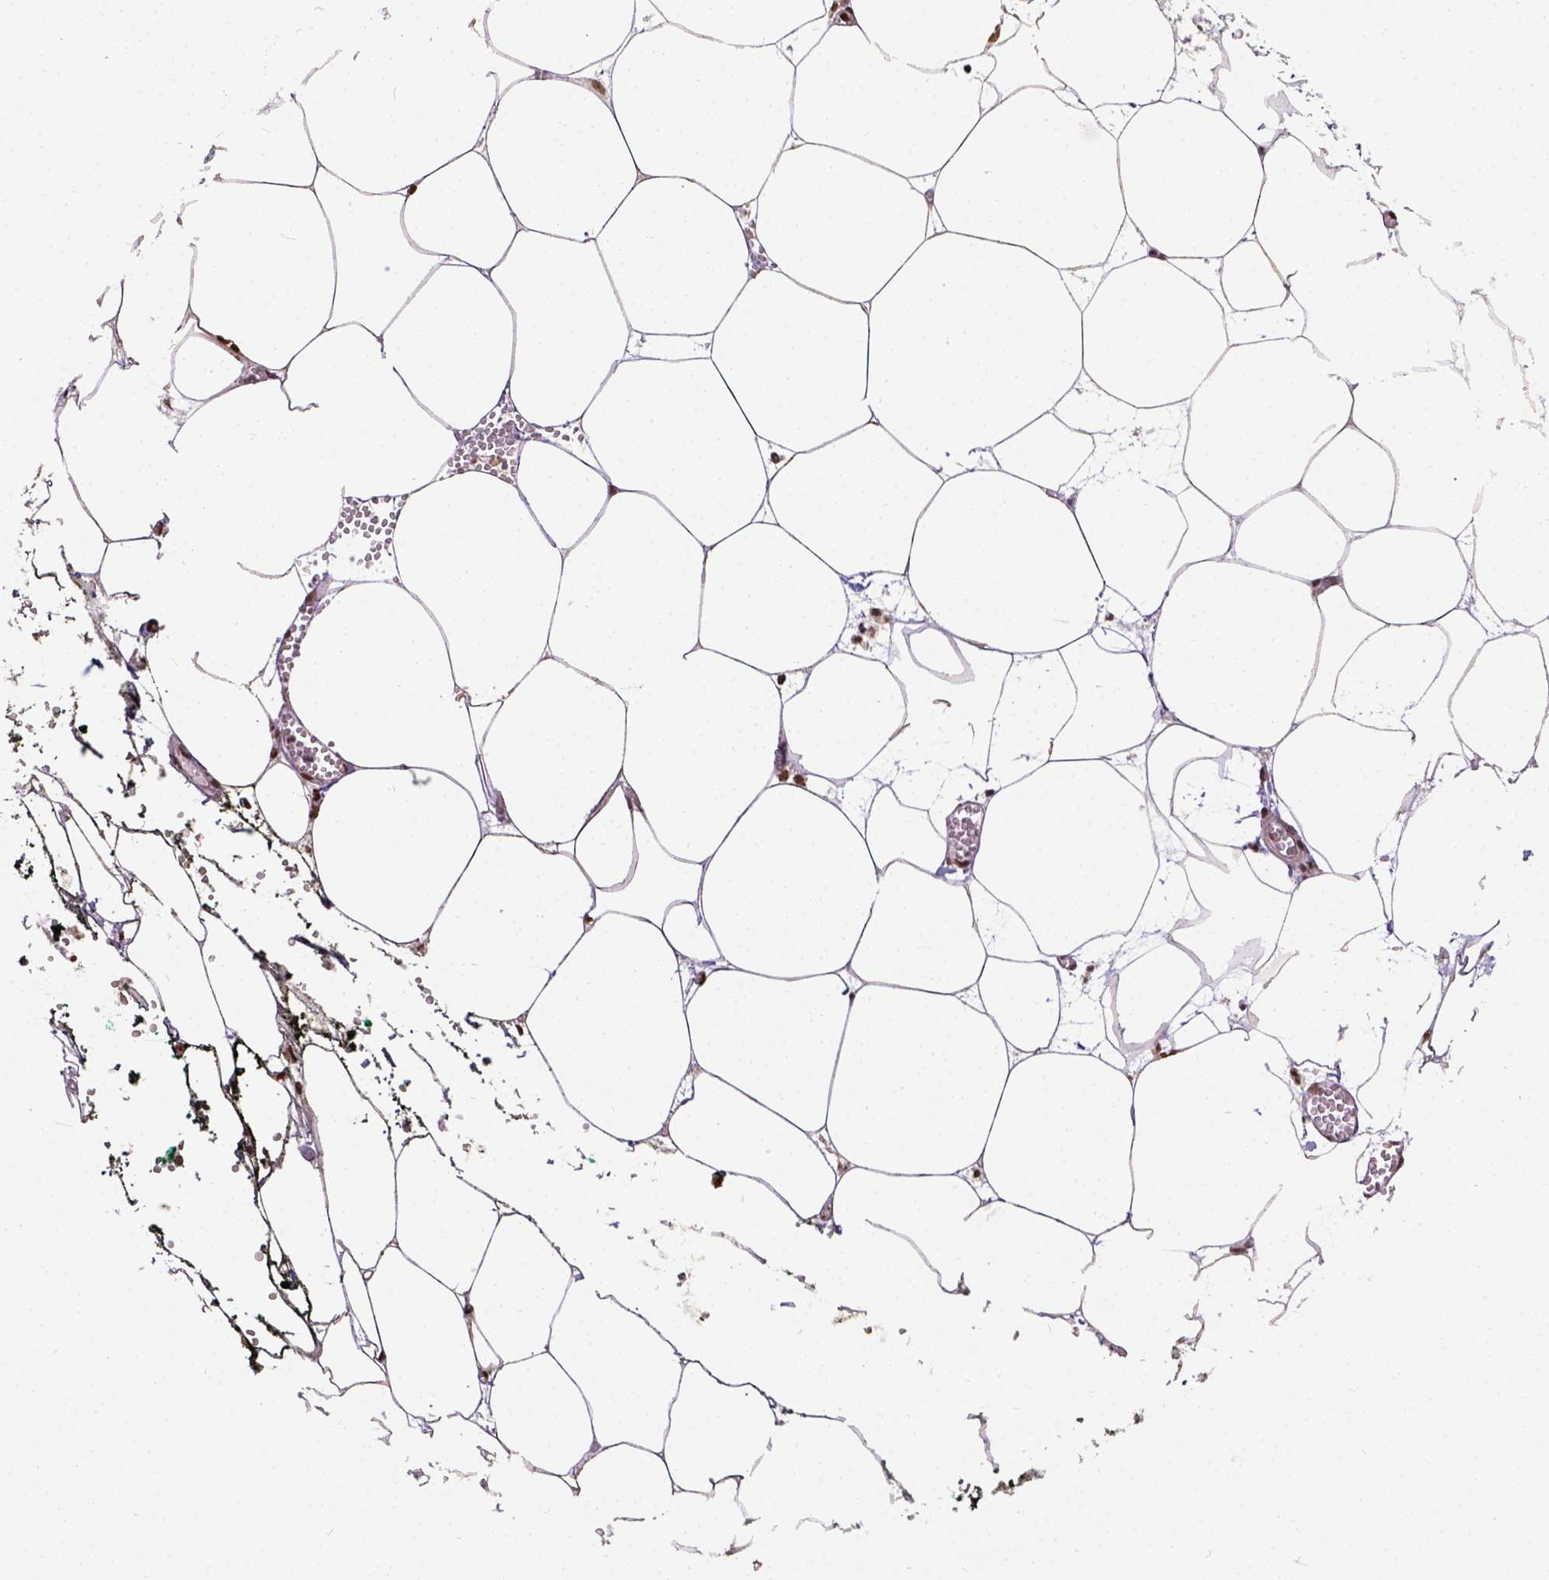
{"staining": {"intensity": "strong", "quantity": ">75%", "location": "nuclear"}, "tissue": "adipose tissue", "cell_type": "Adipocytes", "image_type": "normal", "snomed": [{"axis": "morphology", "description": "Normal tissue, NOS"}, {"axis": "topography", "description": "Adipose tissue"}, {"axis": "topography", "description": "Pancreas"}, {"axis": "topography", "description": "Peripheral nerve tissue"}], "caption": "Adipocytes reveal strong nuclear staining in approximately >75% of cells in normal adipose tissue.", "gene": "NACC1", "patient": {"sex": "female", "age": 58}}